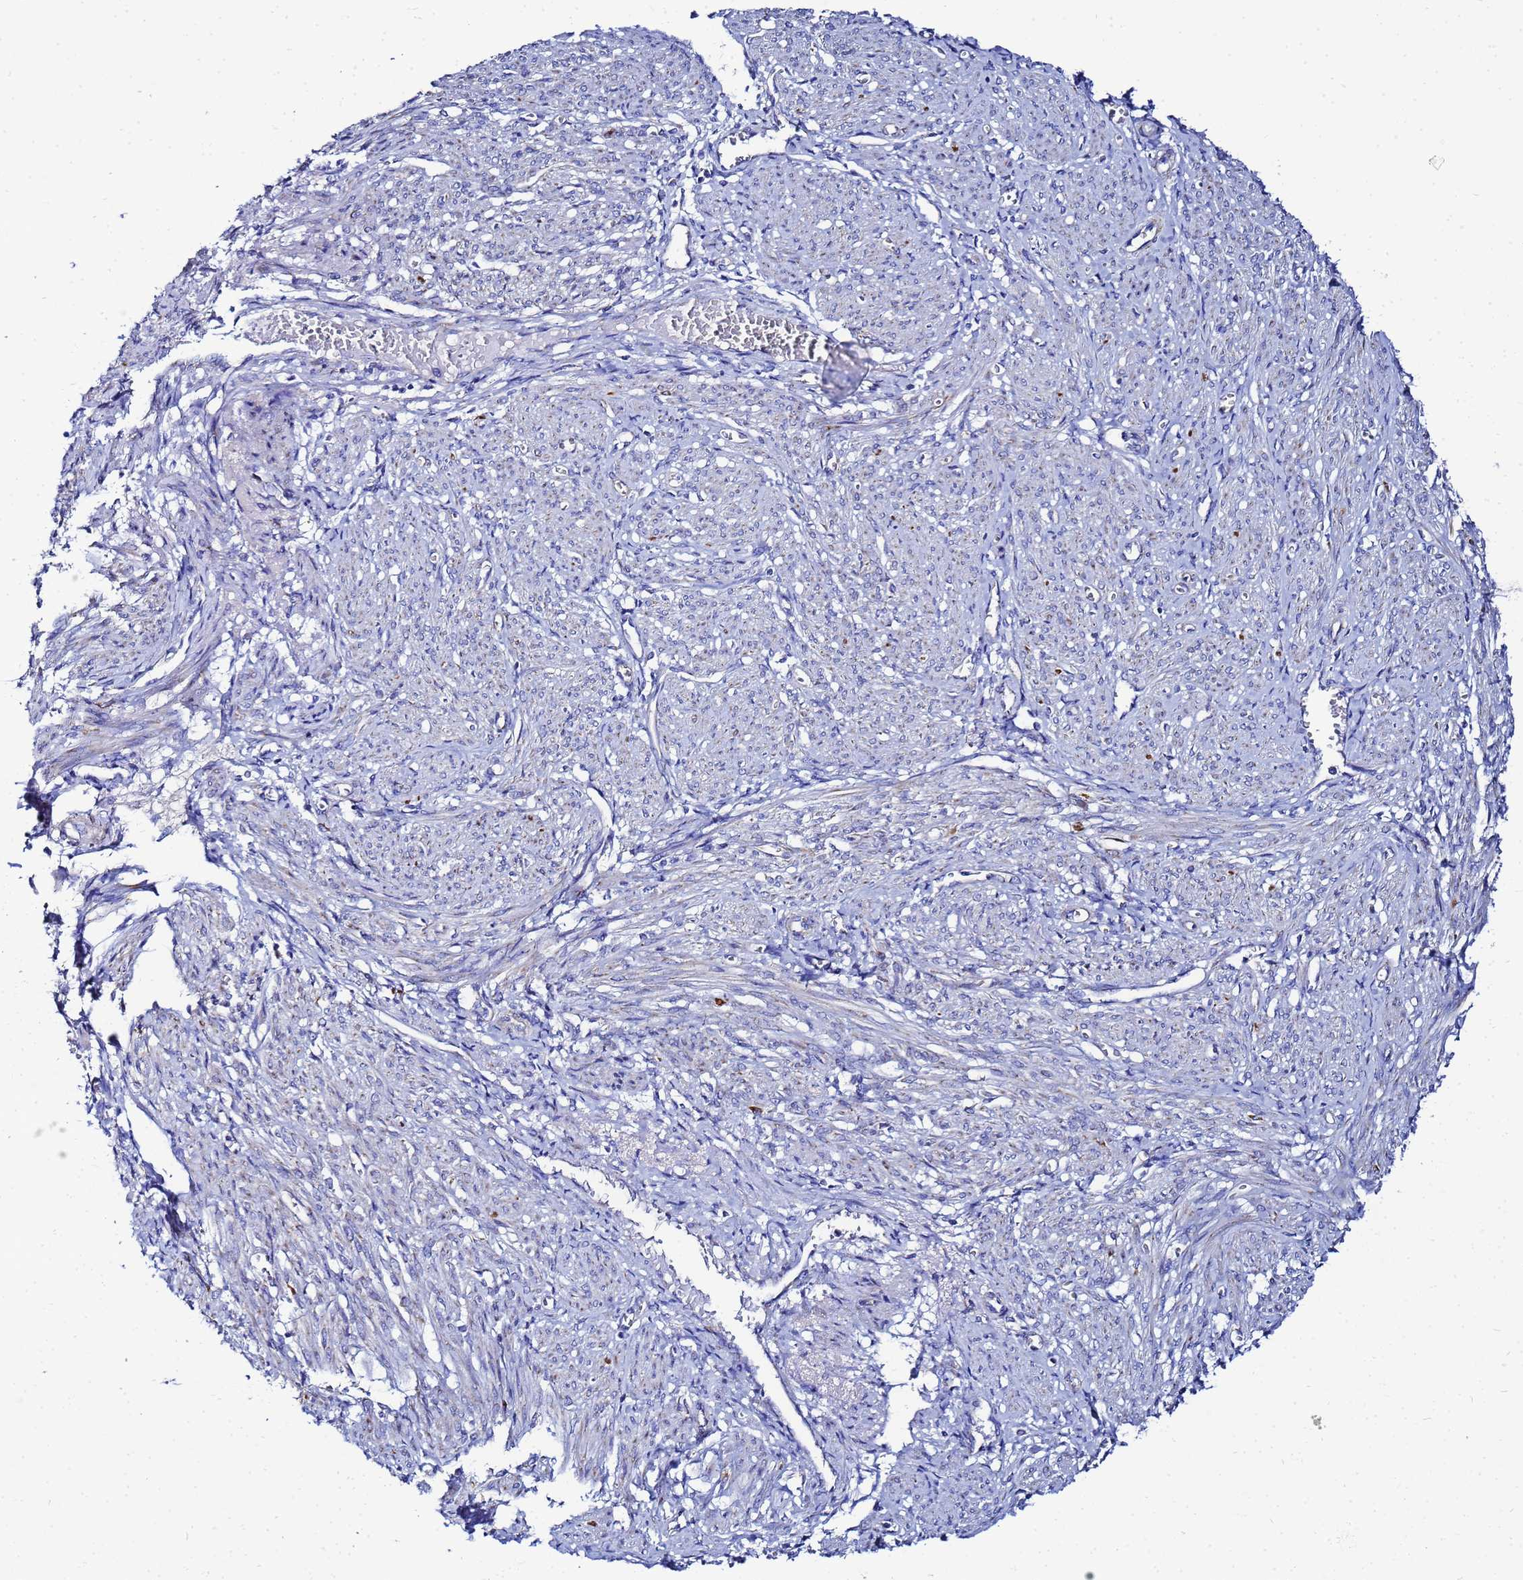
{"staining": {"intensity": "negative", "quantity": "none", "location": "none"}, "tissue": "smooth muscle", "cell_type": "Smooth muscle cells", "image_type": "normal", "snomed": [{"axis": "morphology", "description": "Normal tissue, NOS"}, {"axis": "topography", "description": "Smooth muscle"}], "caption": "An immunohistochemistry (IHC) image of unremarkable smooth muscle is shown. There is no staining in smooth muscle cells of smooth muscle.", "gene": "FAHD2A", "patient": {"sex": "female", "age": 39}}